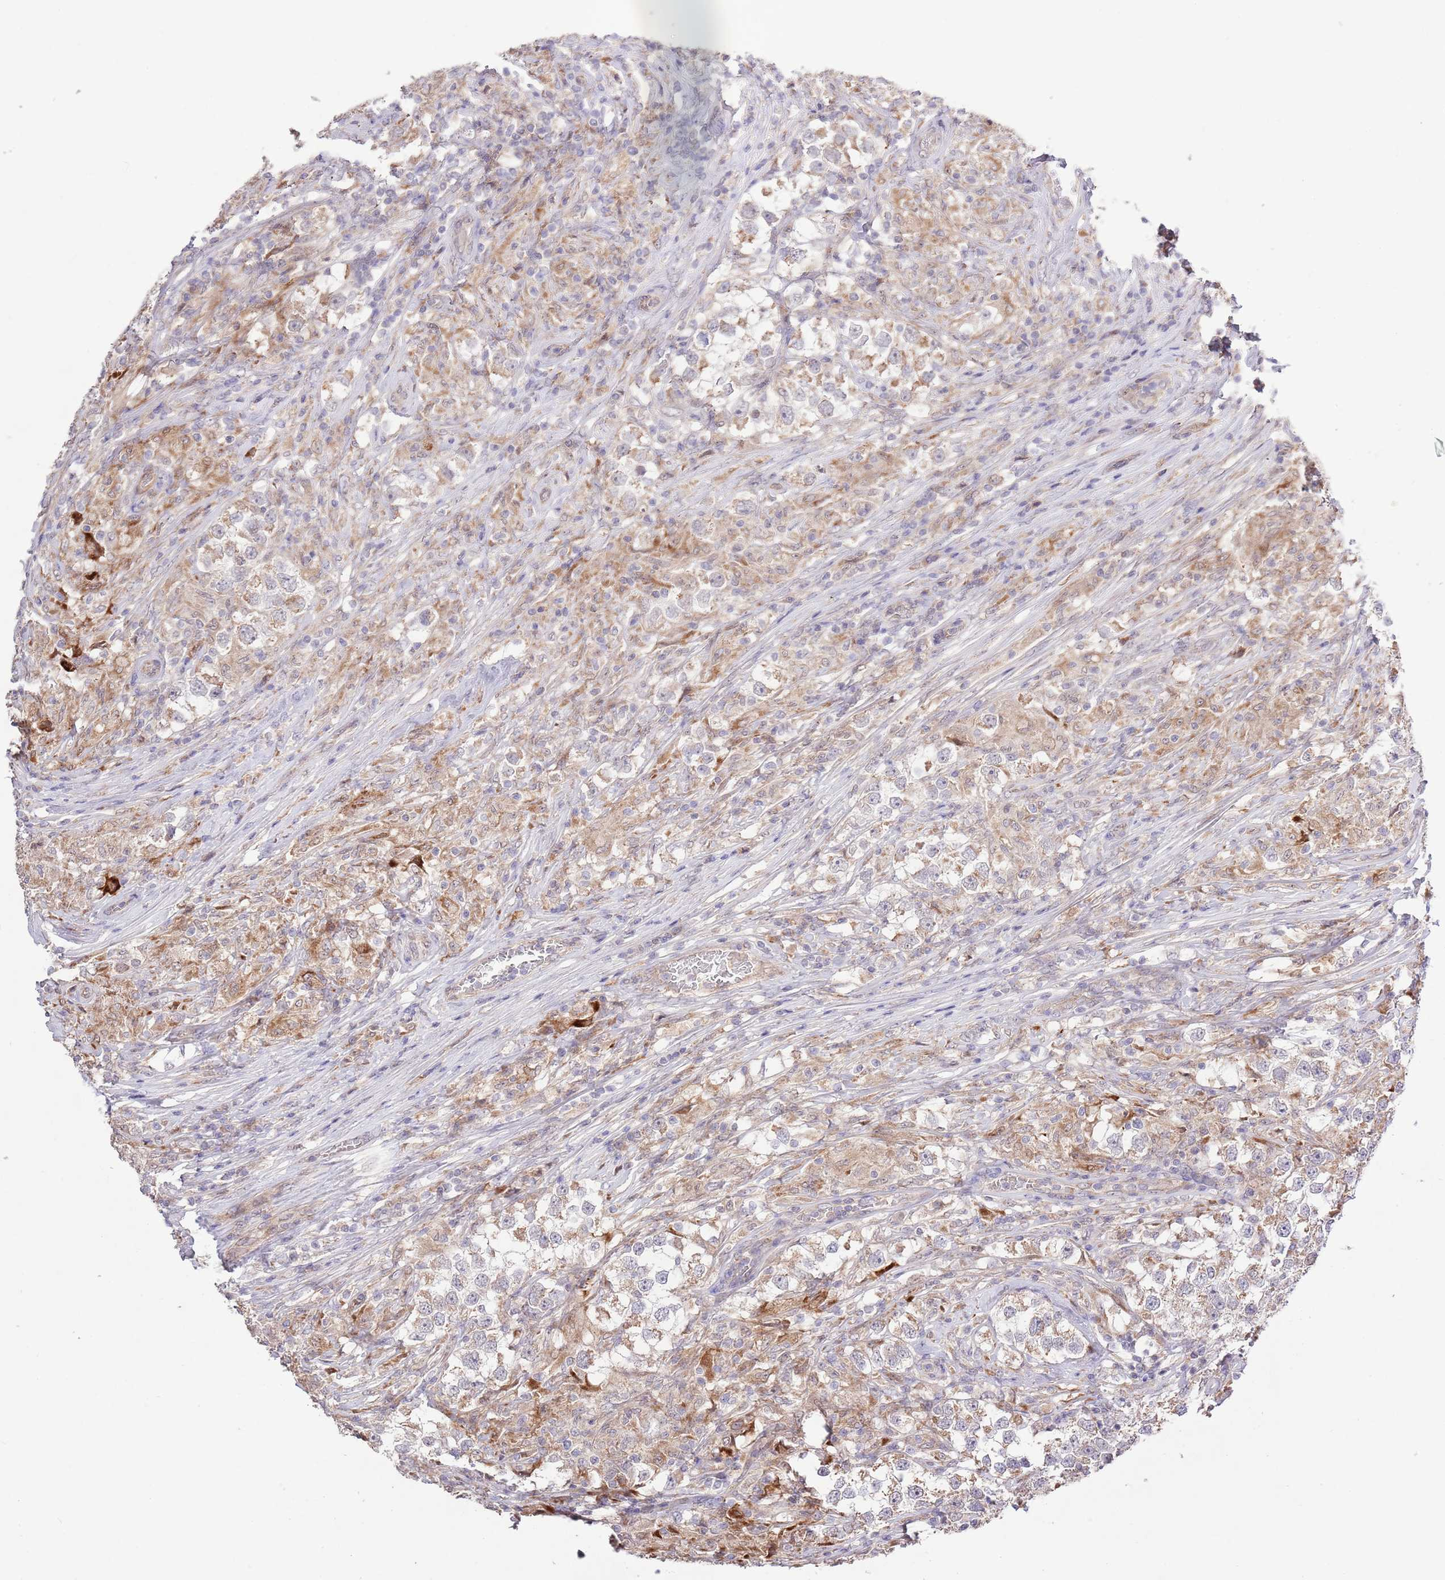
{"staining": {"intensity": "weak", "quantity": "25%-75%", "location": "cytoplasmic/membranous"}, "tissue": "testis cancer", "cell_type": "Tumor cells", "image_type": "cancer", "snomed": [{"axis": "morphology", "description": "Seminoma, NOS"}, {"axis": "topography", "description": "Testis"}], "caption": "Seminoma (testis) tissue displays weak cytoplasmic/membranous staining in about 25%-75% of tumor cells Nuclei are stained in blue.", "gene": "IVD", "patient": {"sex": "male", "age": 46}}